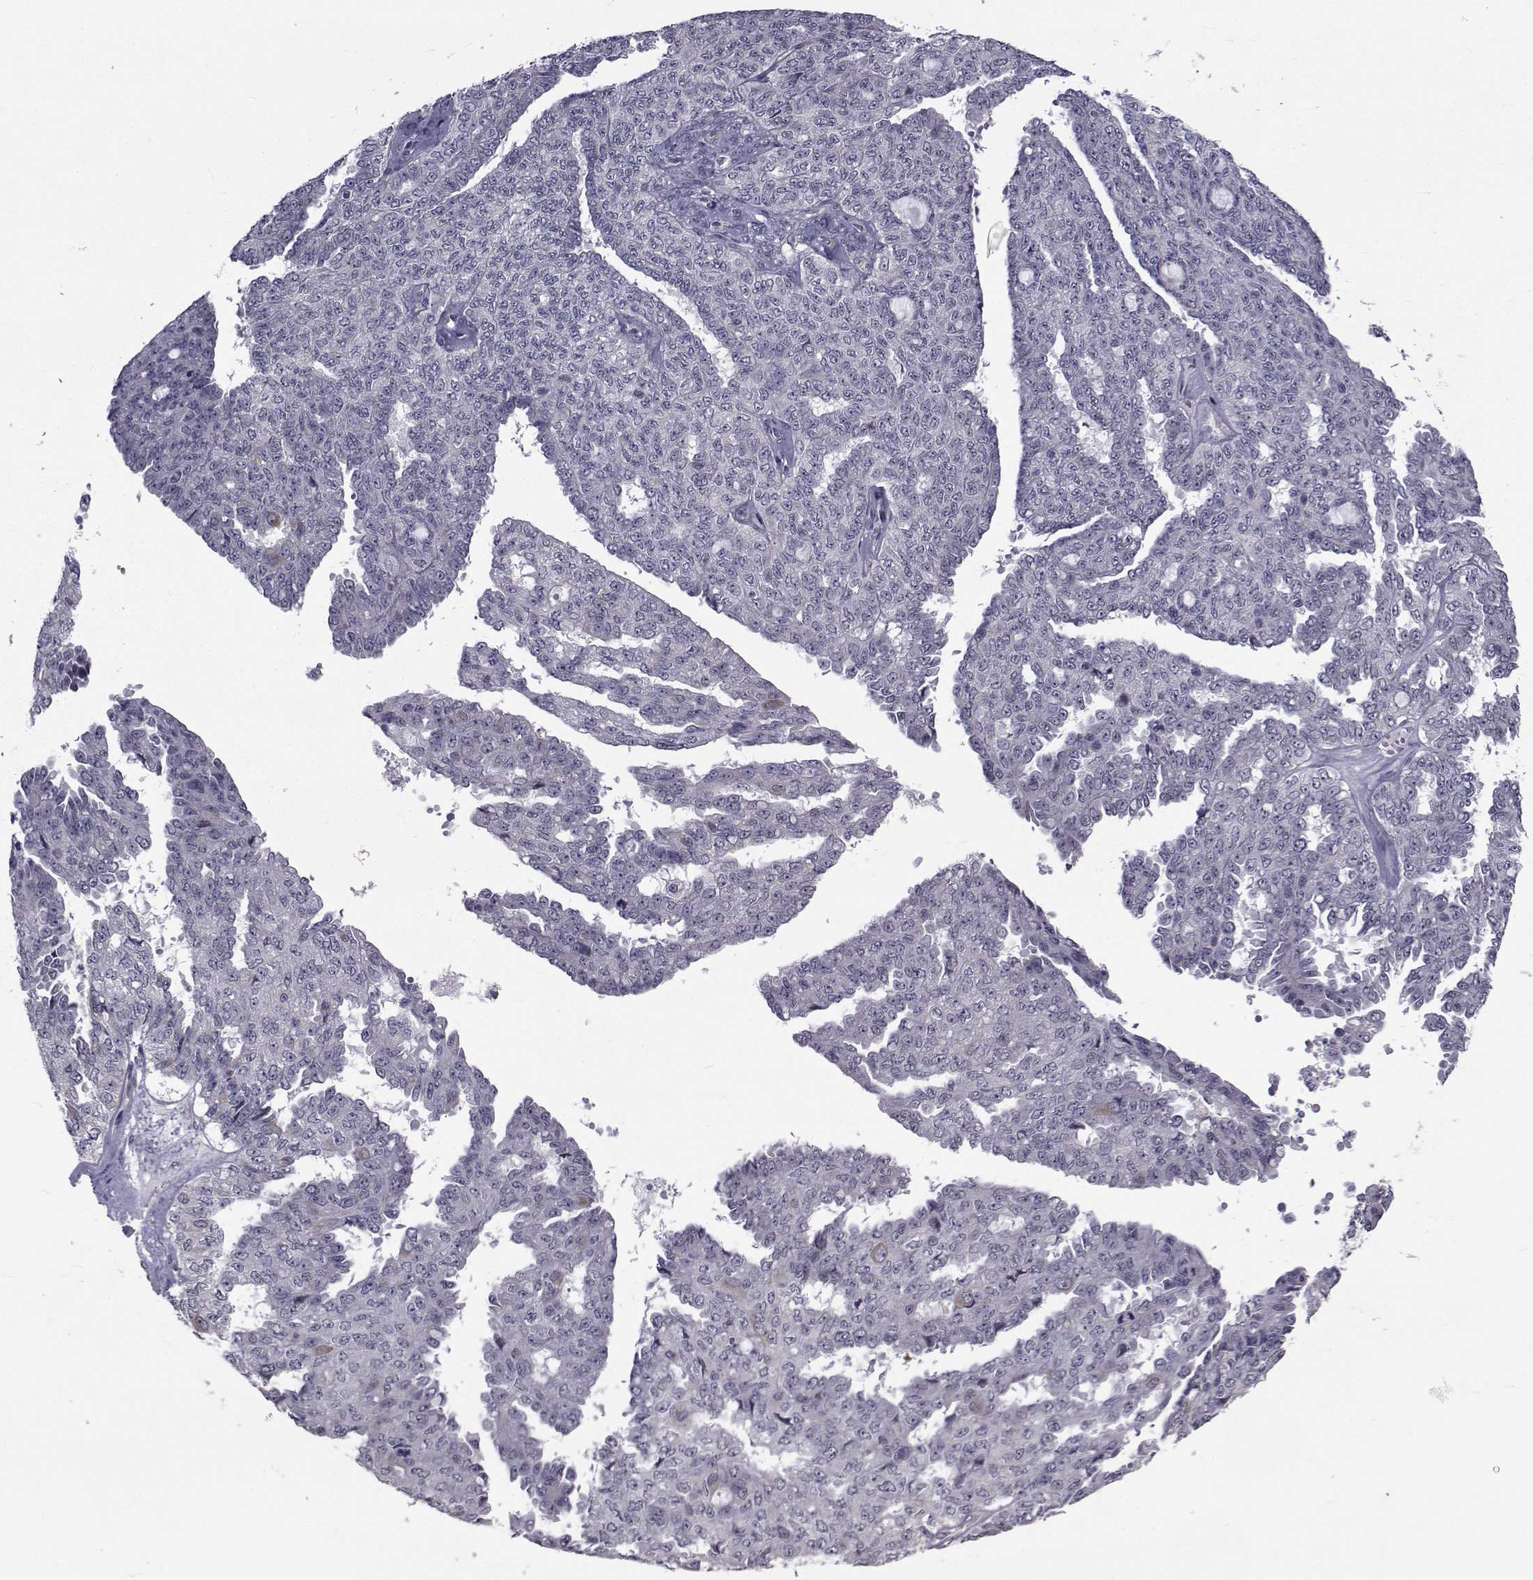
{"staining": {"intensity": "weak", "quantity": "<25%", "location": "cytoplasmic/membranous"}, "tissue": "ovarian cancer", "cell_type": "Tumor cells", "image_type": "cancer", "snomed": [{"axis": "morphology", "description": "Cystadenocarcinoma, serous, NOS"}, {"axis": "topography", "description": "Ovary"}], "caption": "A photomicrograph of human ovarian serous cystadenocarcinoma is negative for staining in tumor cells. (Brightfield microscopy of DAB immunohistochemistry at high magnification).", "gene": "CFAP74", "patient": {"sex": "female", "age": 71}}